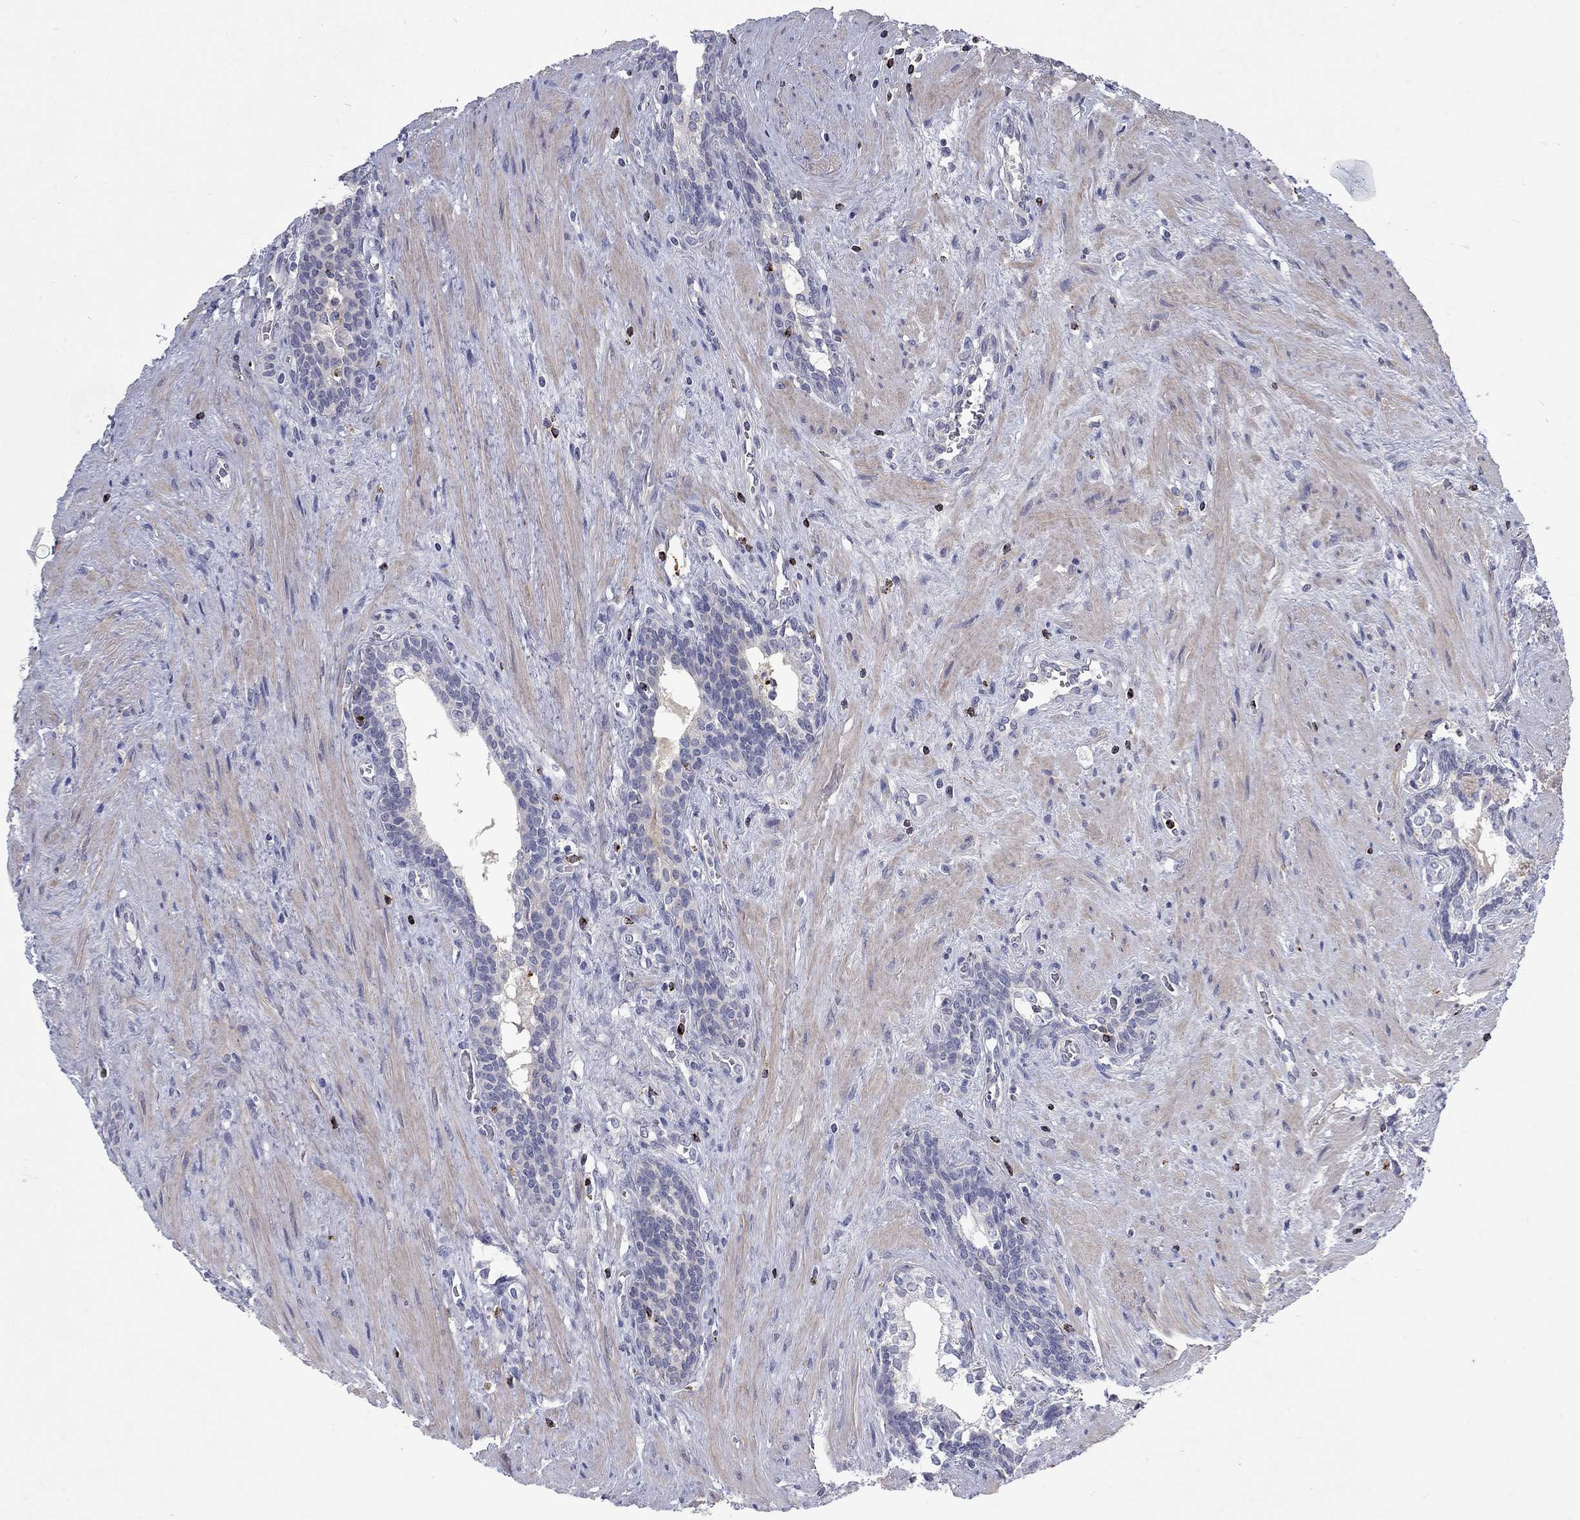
{"staining": {"intensity": "negative", "quantity": "none", "location": "none"}, "tissue": "prostate cancer", "cell_type": "Tumor cells", "image_type": "cancer", "snomed": [{"axis": "morphology", "description": "Adenocarcinoma, NOS"}, {"axis": "morphology", "description": "Adenocarcinoma, High grade"}, {"axis": "topography", "description": "Prostate"}], "caption": "A histopathology image of human prostate adenocarcinoma is negative for staining in tumor cells. Nuclei are stained in blue.", "gene": "GZMA", "patient": {"sex": "male", "age": 61}}